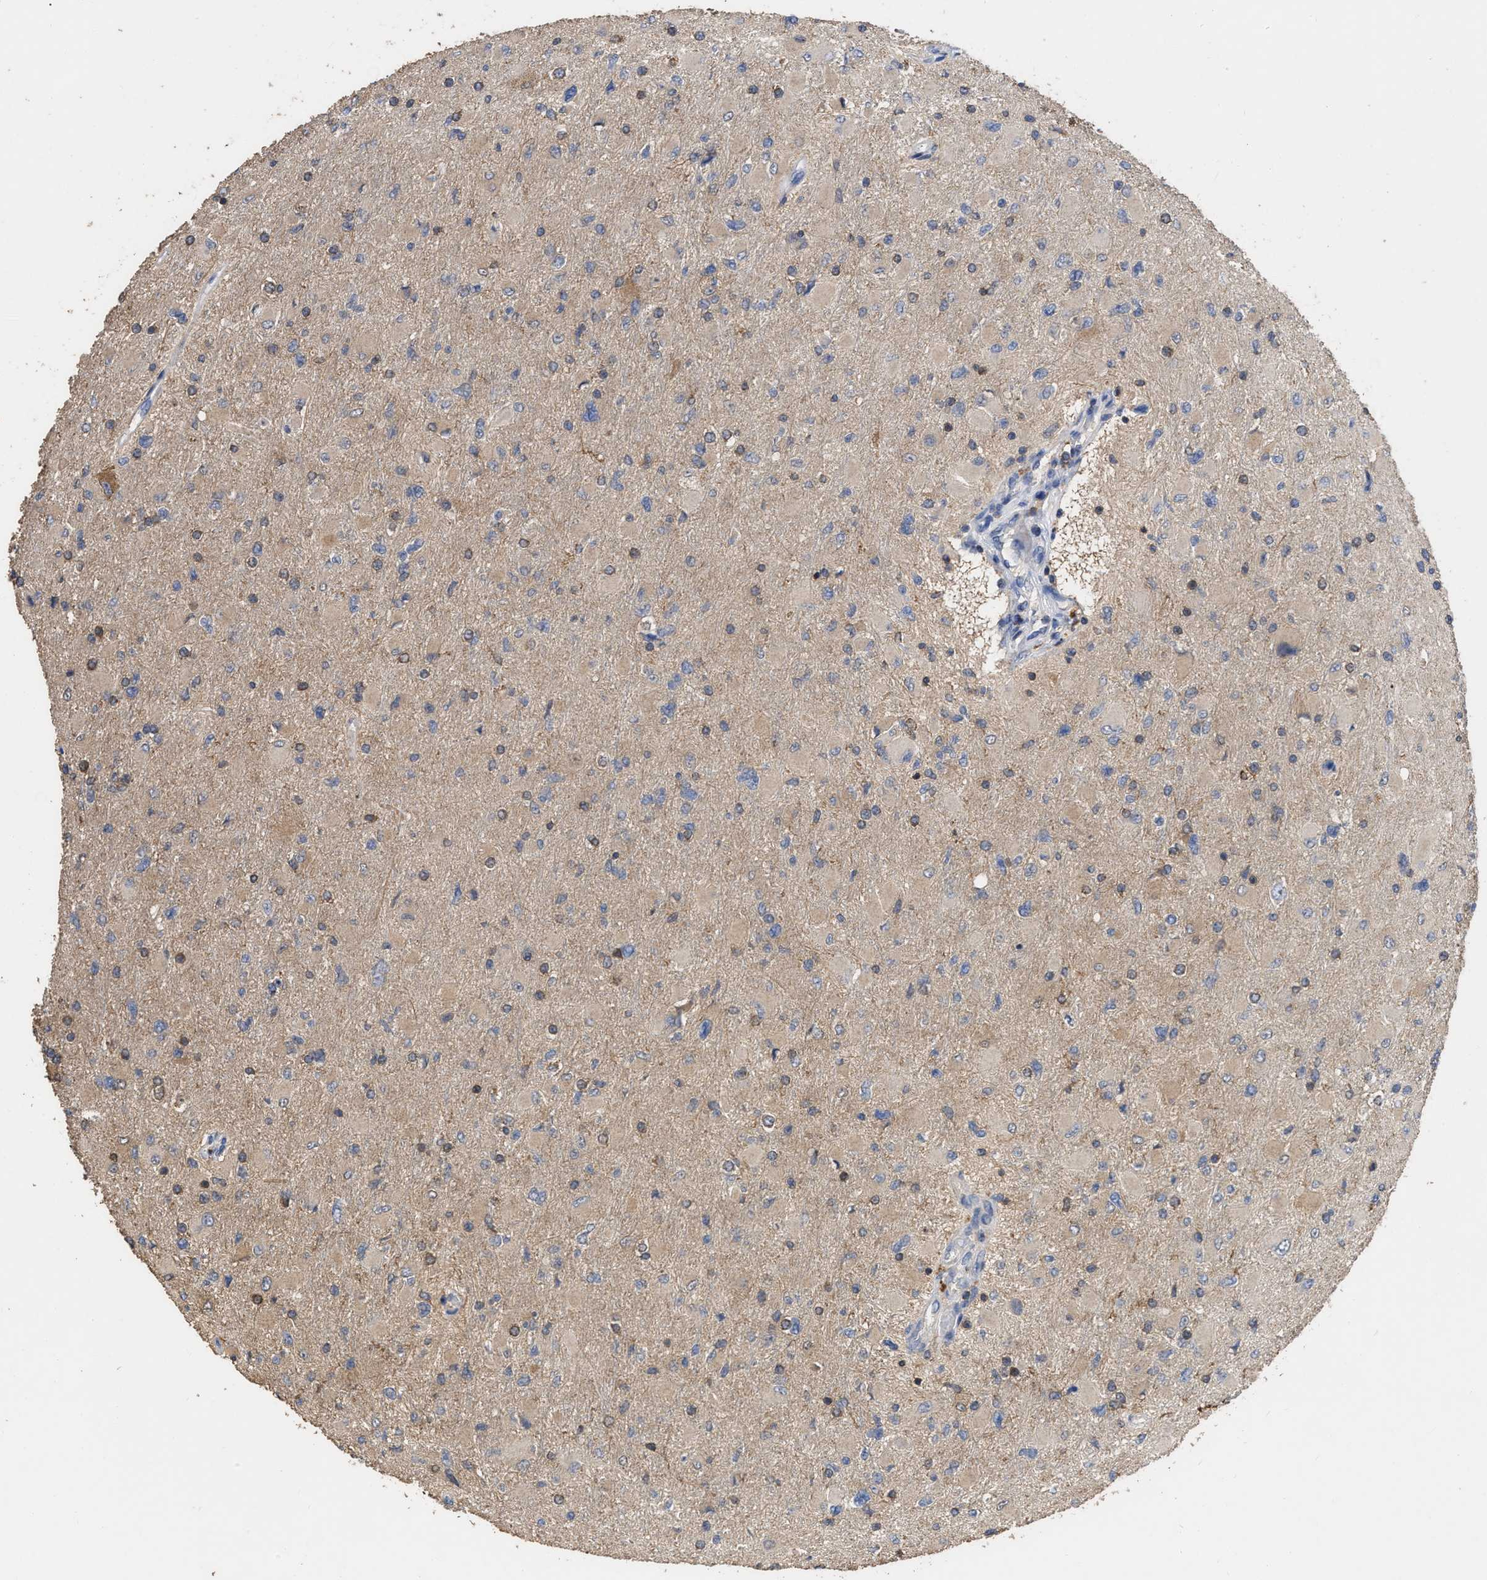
{"staining": {"intensity": "weak", "quantity": ">75%", "location": "cytoplasmic/membranous"}, "tissue": "glioma", "cell_type": "Tumor cells", "image_type": "cancer", "snomed": [{"axis": "morphology", "description": "Glioma, malignant, High grade"}, {"axis": "topography", "description": "Cerebral cortex"}], "caption": "Tumor cells exhibit weak cytoplasmic/membranous expression in about >75% of cells in malignant glioma (high-grade).", "gene": "GPR179", "patient": {"sex": "female", "age": 36}}